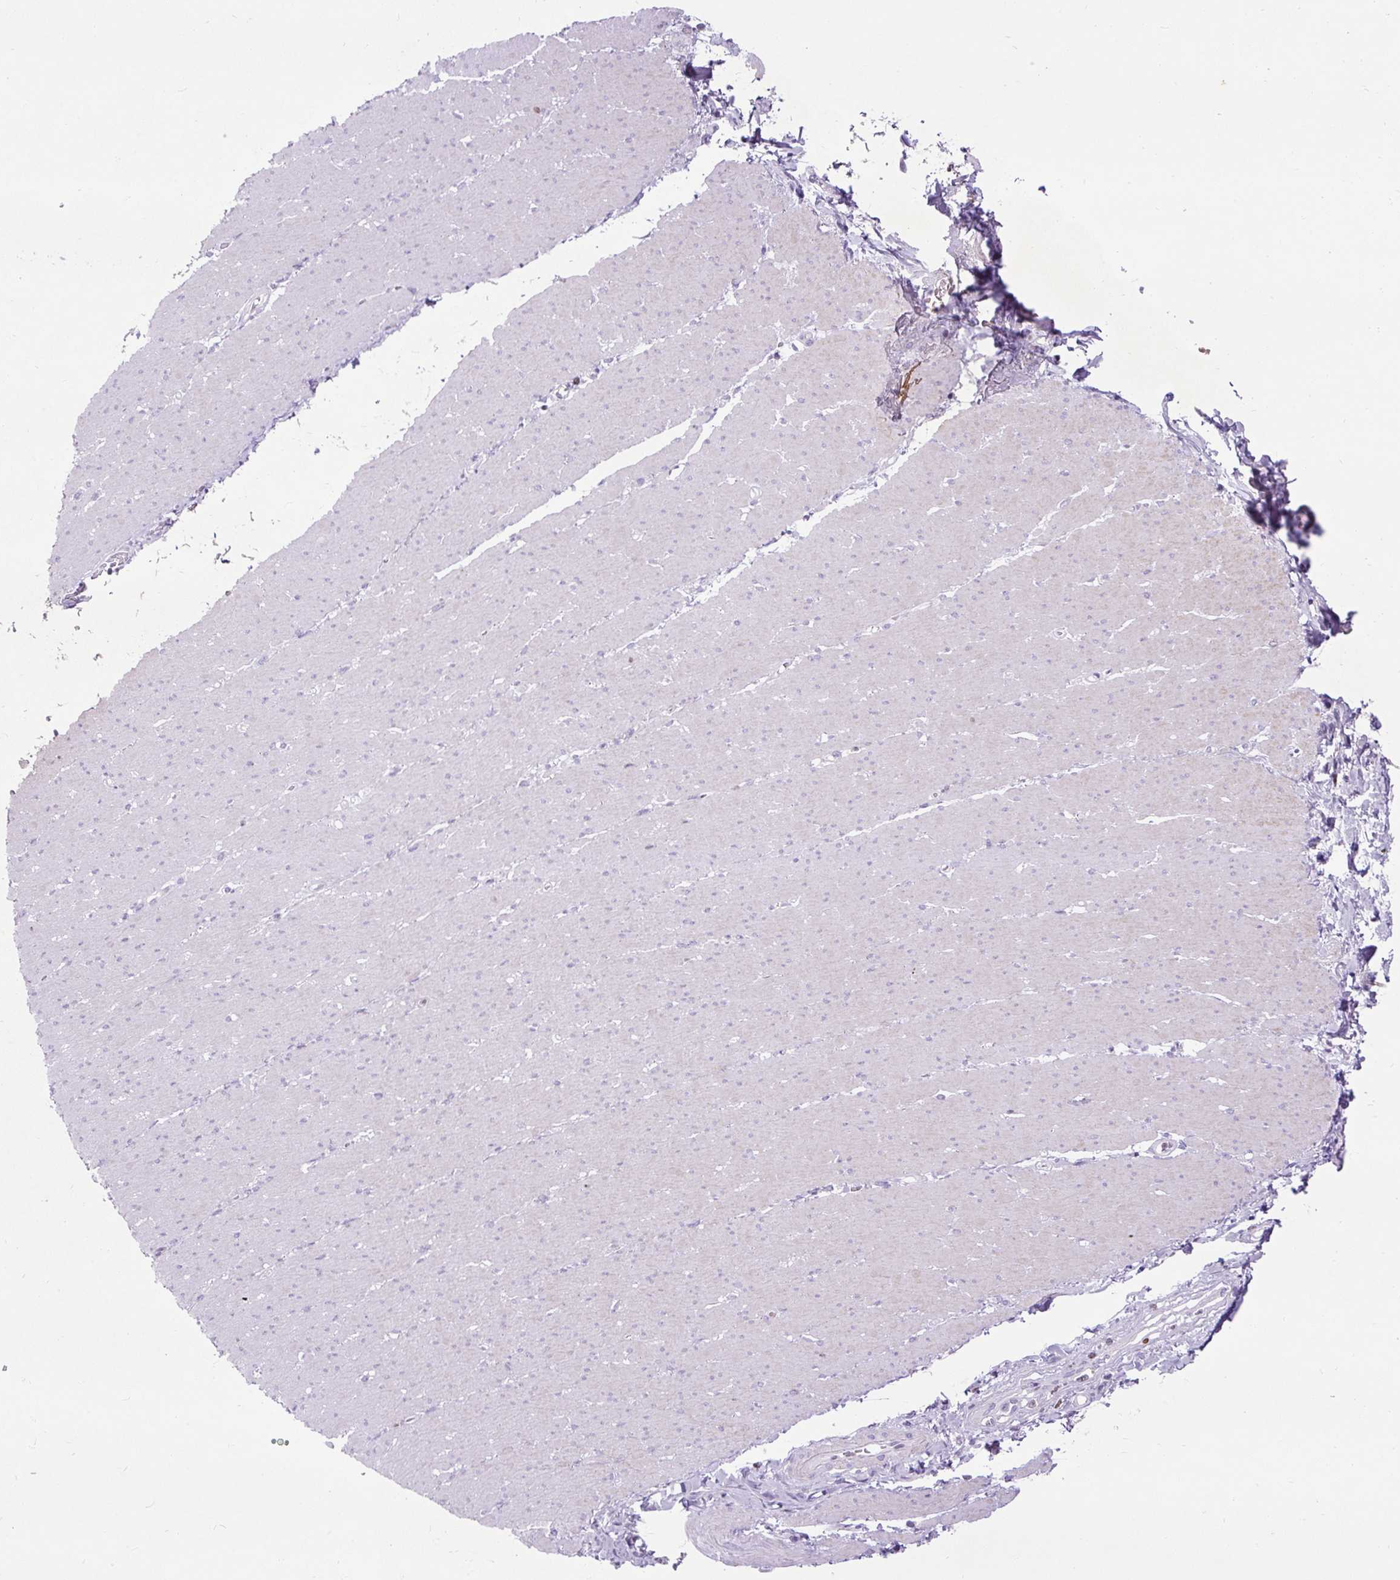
{"staining": {"intensity": "negative", "quantity": "none", "location": "none"}, "tissue": "smooth muscle", "cell_type": "Smooth muscle cells", "image_type": "normal", "snomed": [{"axis": "morphology", "description": "Normal tissue, NOS"}, {"axis": "topography", "description": "Smooth muscle"}, {"axis": "topography", "description": "Rectum"}], "caption": "This is an immunohistochemistry photomicrograph of normal human smooth muscle. There is no expression in smooth muscle cells.", "gene": "SPC24", "patient": {"sex": "male", "age": 53}}